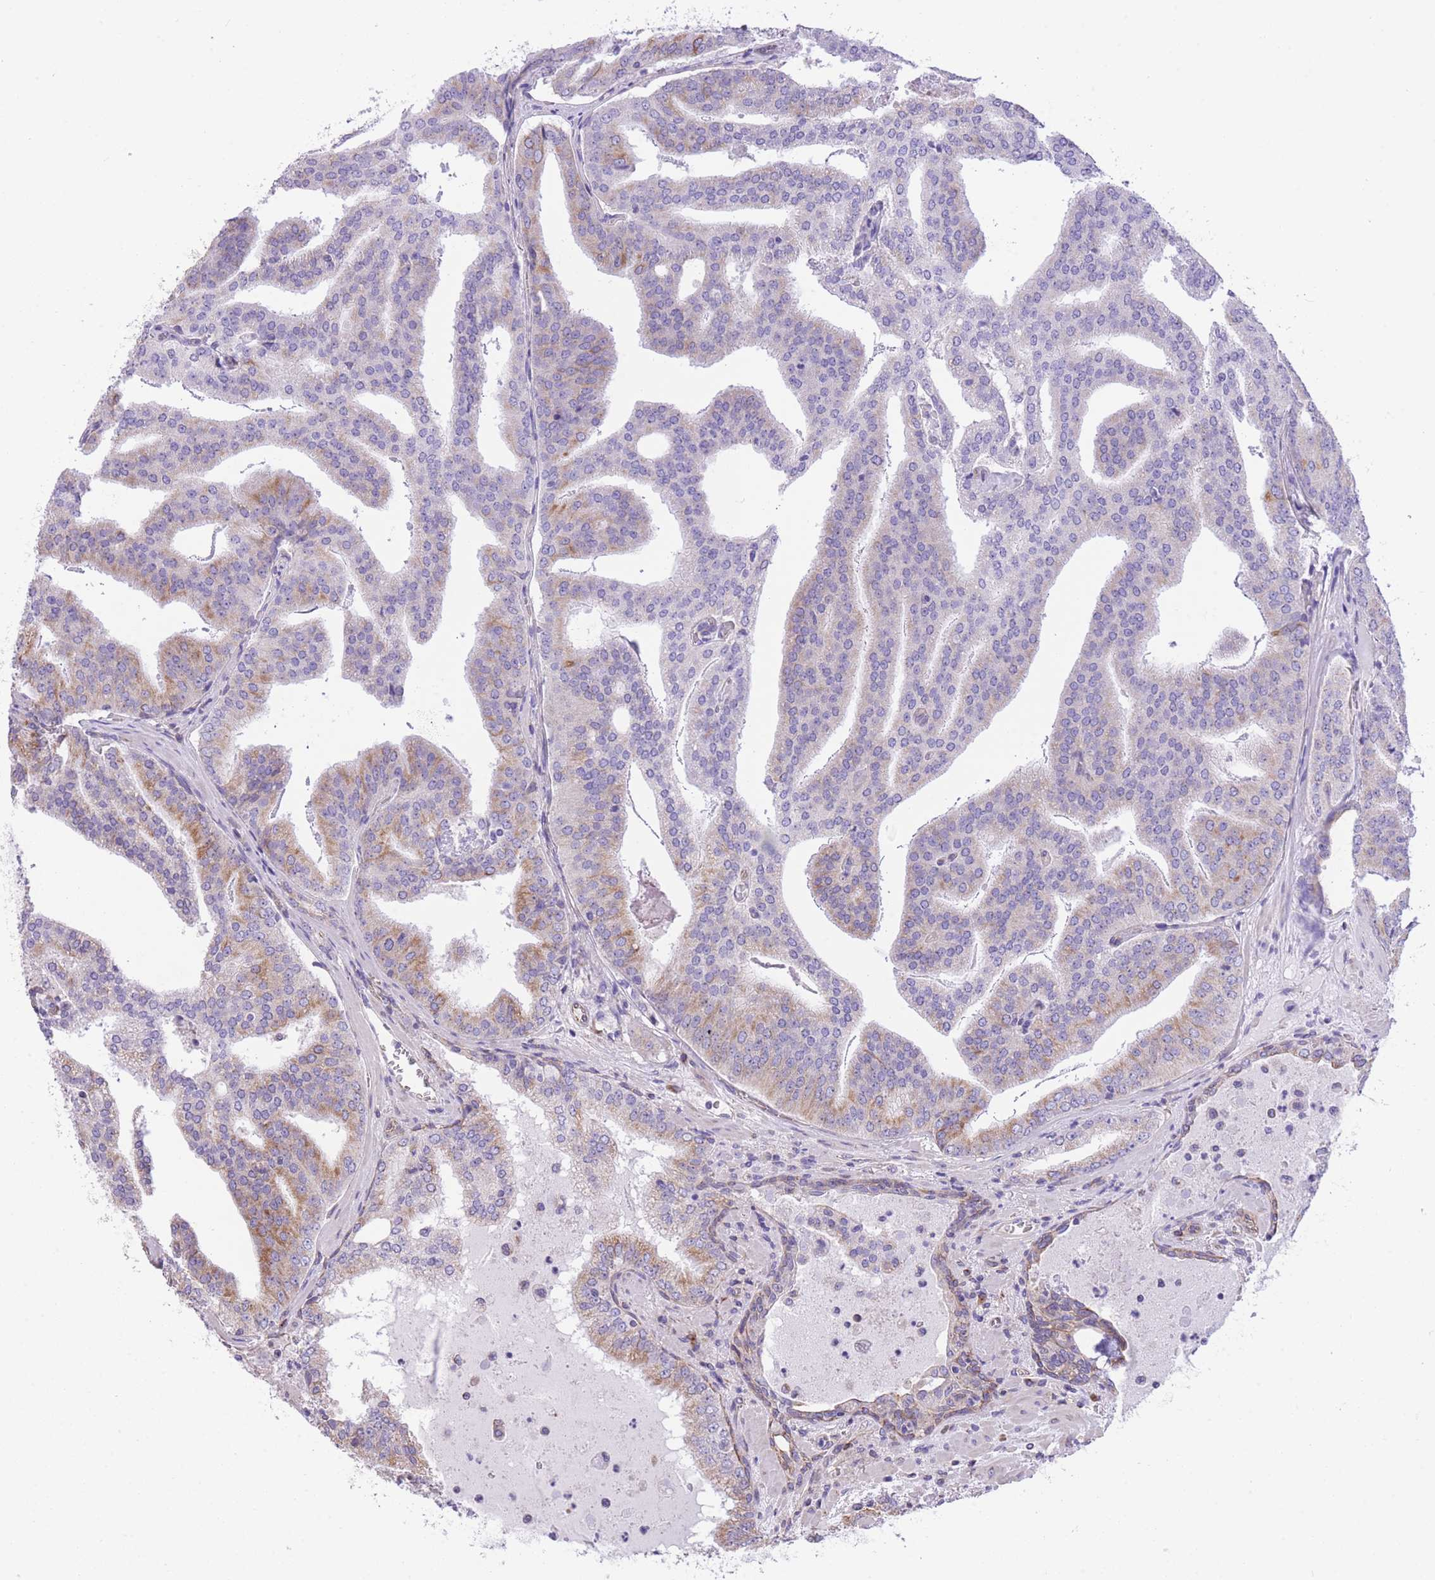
{"staining": {"intensity": "moderate", "quantity": "<25%", "location": "cytoplasmic/membranous"}, "tissue": "prostate cancer", "cell_type": "Tumor cells", "image_type": "cancer", "snomed": [{"axis": "morphology", "description": "Adenocarcinoma, High grade"}, {"axis": "topography", "description": "Prostate"}], "caption": "A photomicrograph of prostate cancer (high-grade adenocarcinoma) stained for a protein shows moderate cytoplasmic/membranous brown staining in tumor cells. (IHC, brightfield microscopy, high magnification).", "gene": "RHOU", "patient": {"sex": "male", "age": 68}}